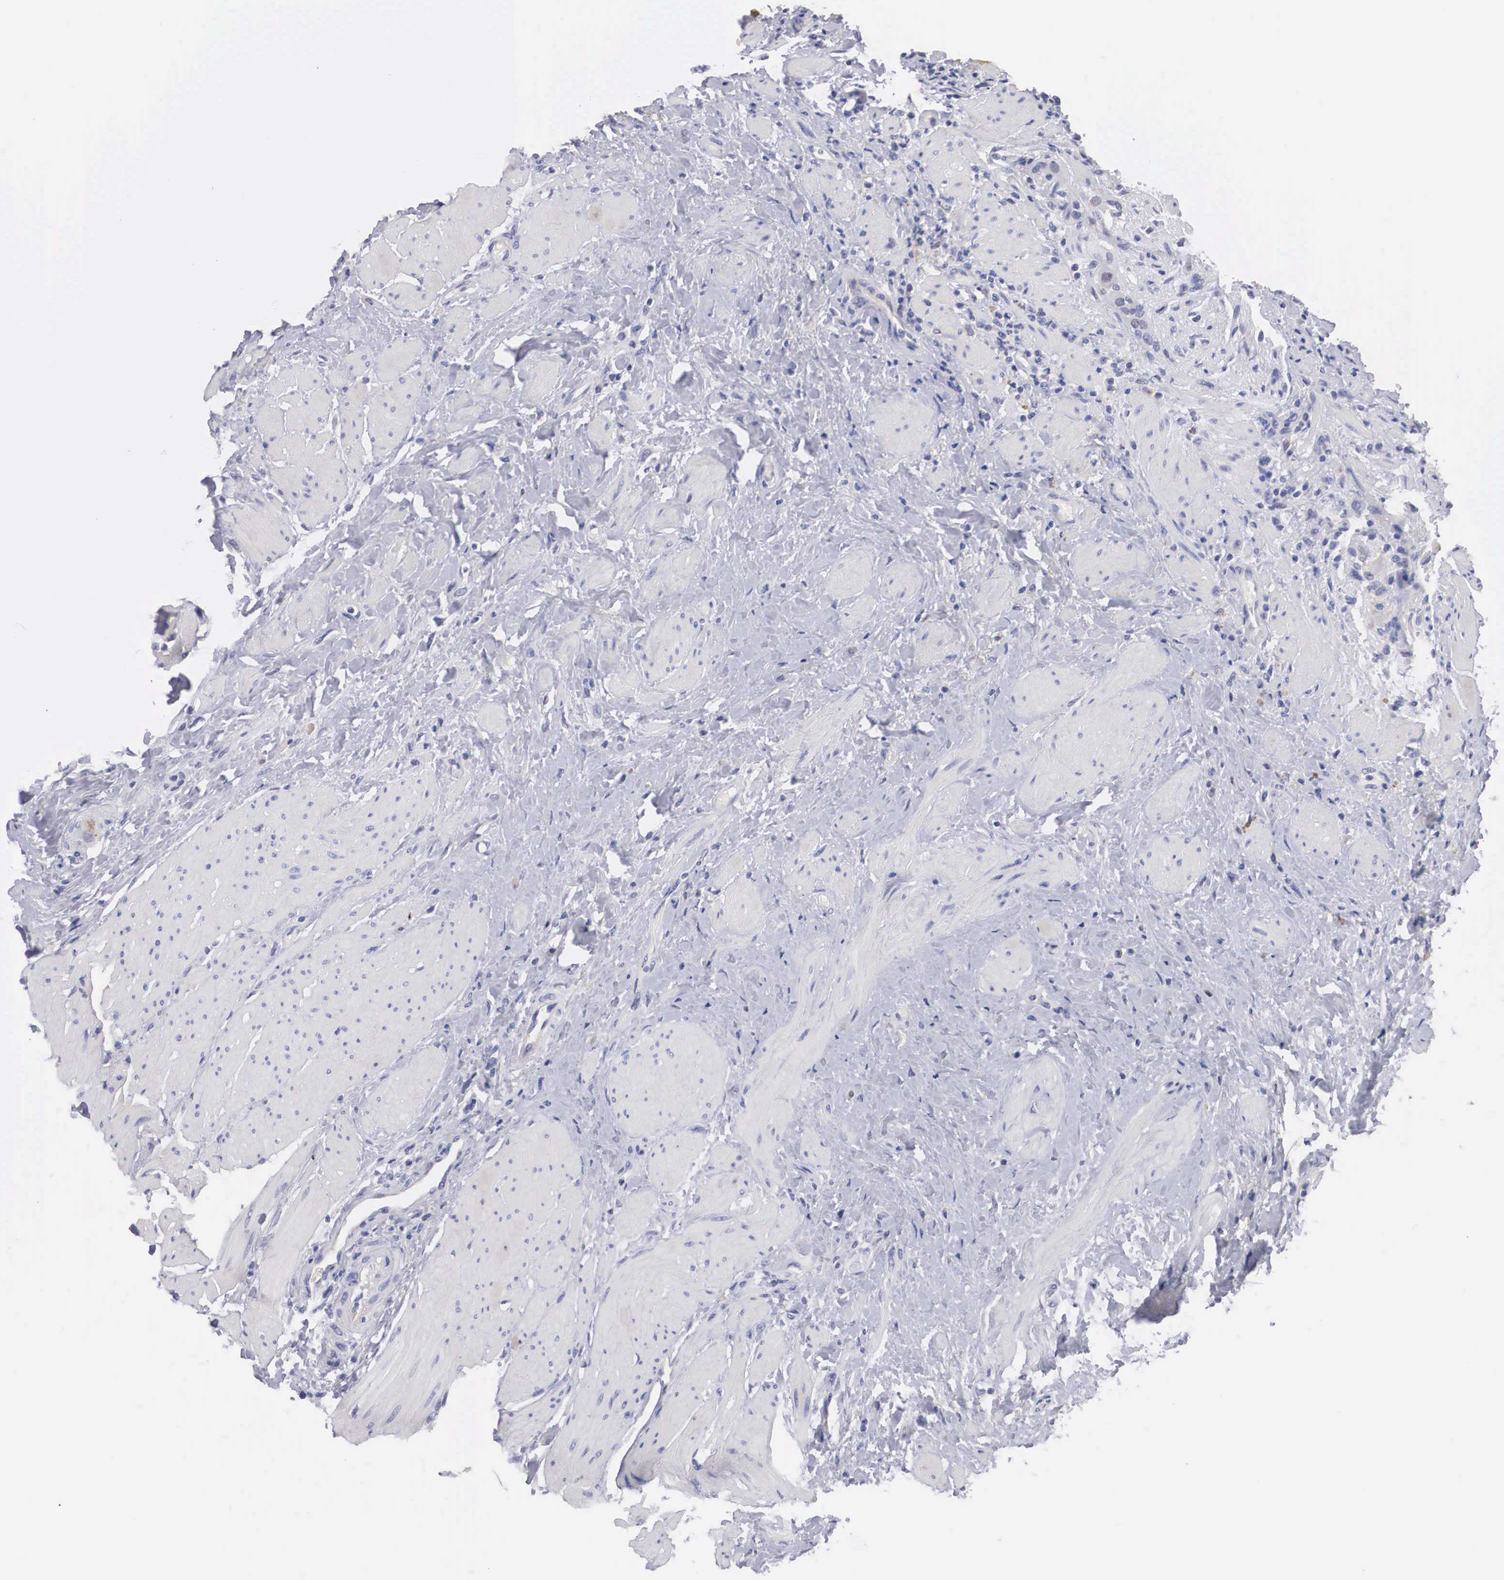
{"staining": {"intensity": "negative", "quantity": "none", "location": "none"}, "tissue": "colorectal cancer", "cell_type": "Tumor cells", "image_type": "cancer", "snomed": [{"axis": "morphology", "description": "Adenocarcinoma, NOS"}, {"axis": "topography", "description": "Rectum"}], "caption": "The histopathology image displays no staining of tumor cells in adenocarcinoma (colorectal).", "gene": "ABHD4", "patient": {"sex": "female", "age": 65}}